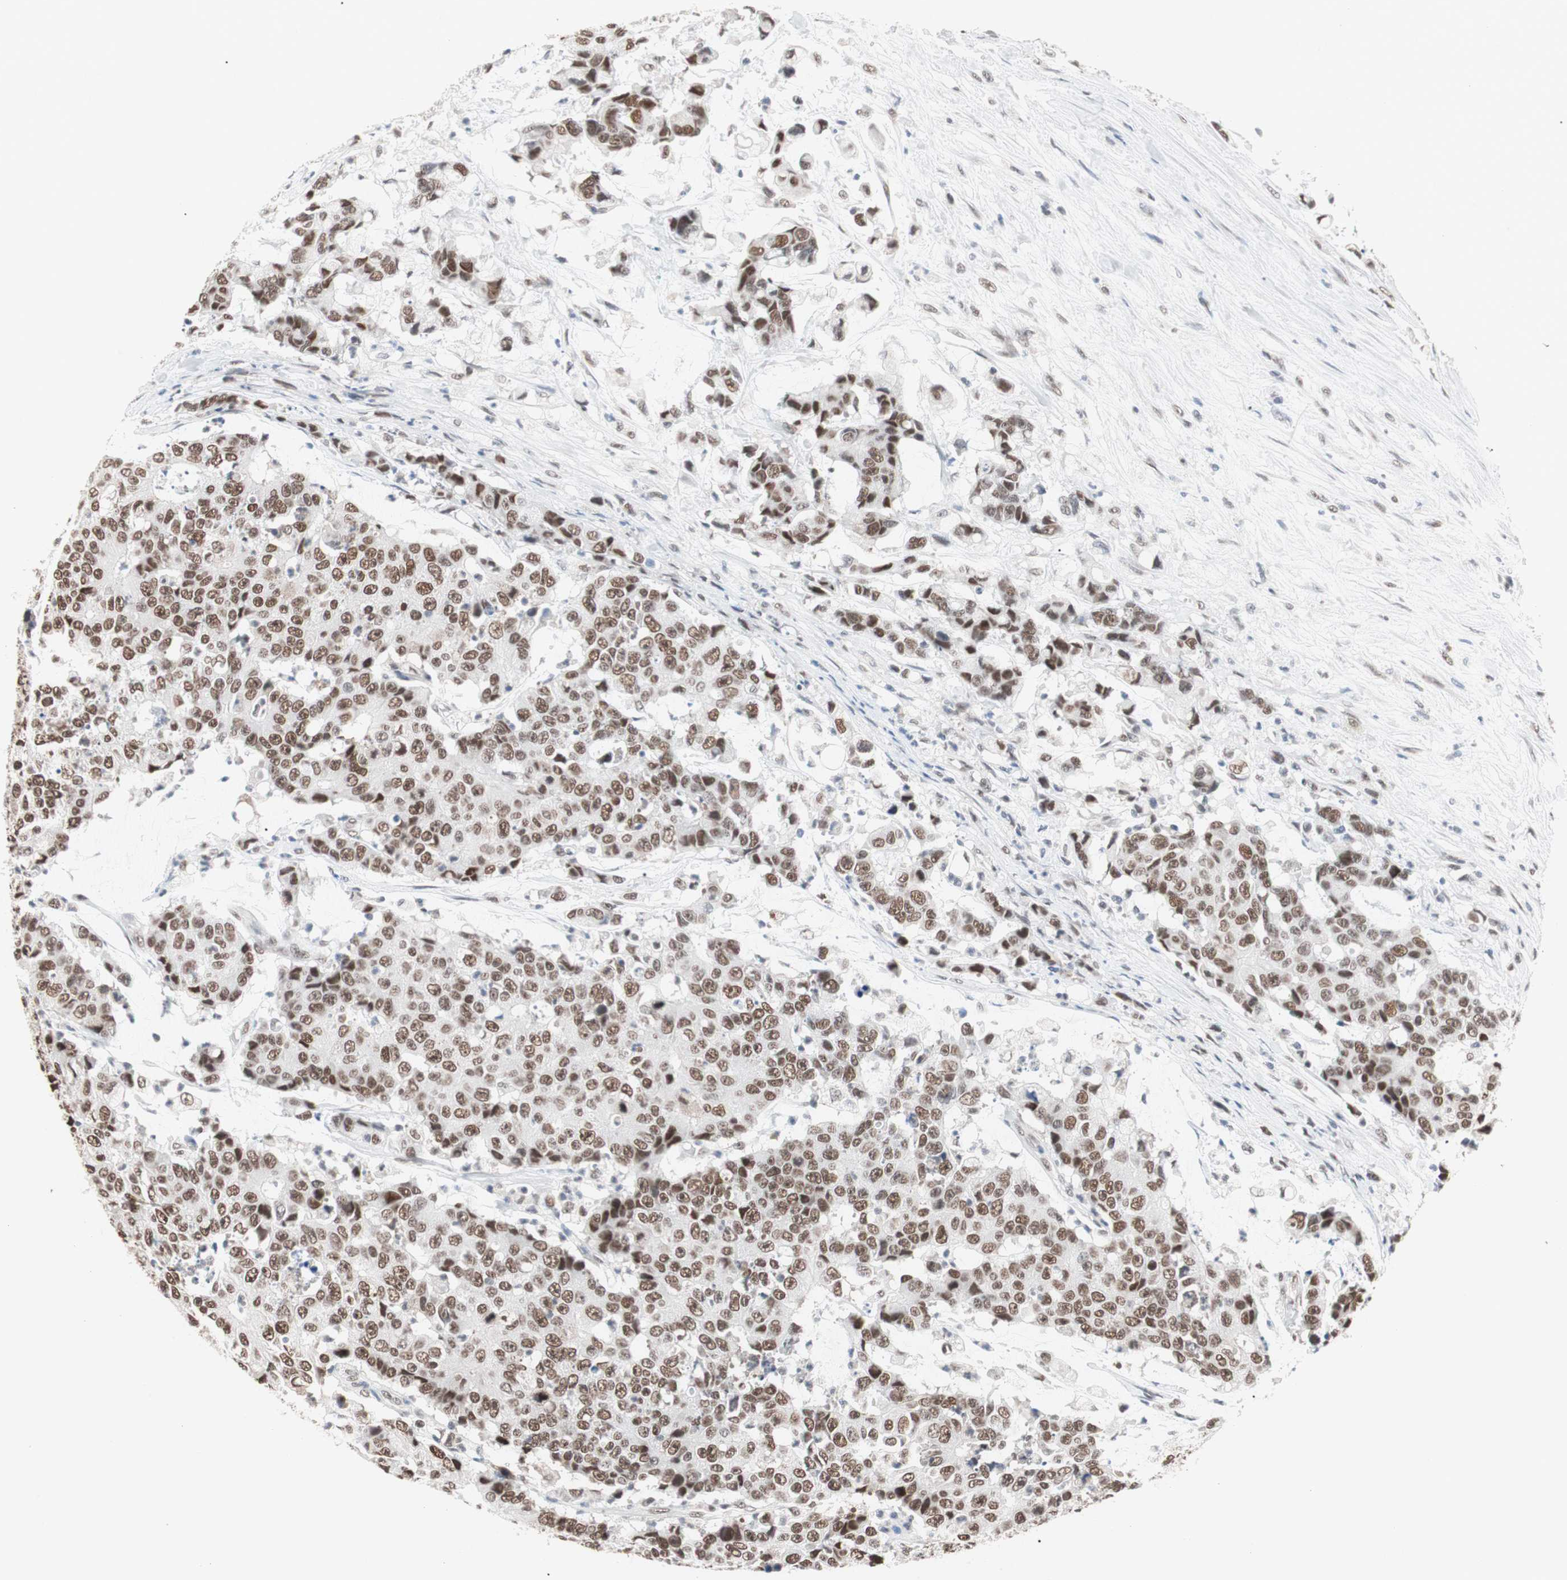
{"staining": {"intensity": "moderate", "quantity": ">75%", "location": "nuclear"}, "tissue": "colorectal cancer", "cell_type": "Tumor cells", "image_type": "cancer", "snomed": [{"axis": "morphology", "description": "Adenocarcinoma, NOS"}, {"axis": "topography", "description": "Colon"}], "caption": "An image showing moderate nuclear positivity in approximately >75% of tumor cells in colorectal cancer (adenocarcinoma), as visualized by brown immunohistochemical staining.", "gene": "CHAMP1", "patient": {"sex": "female", "age": 86}}